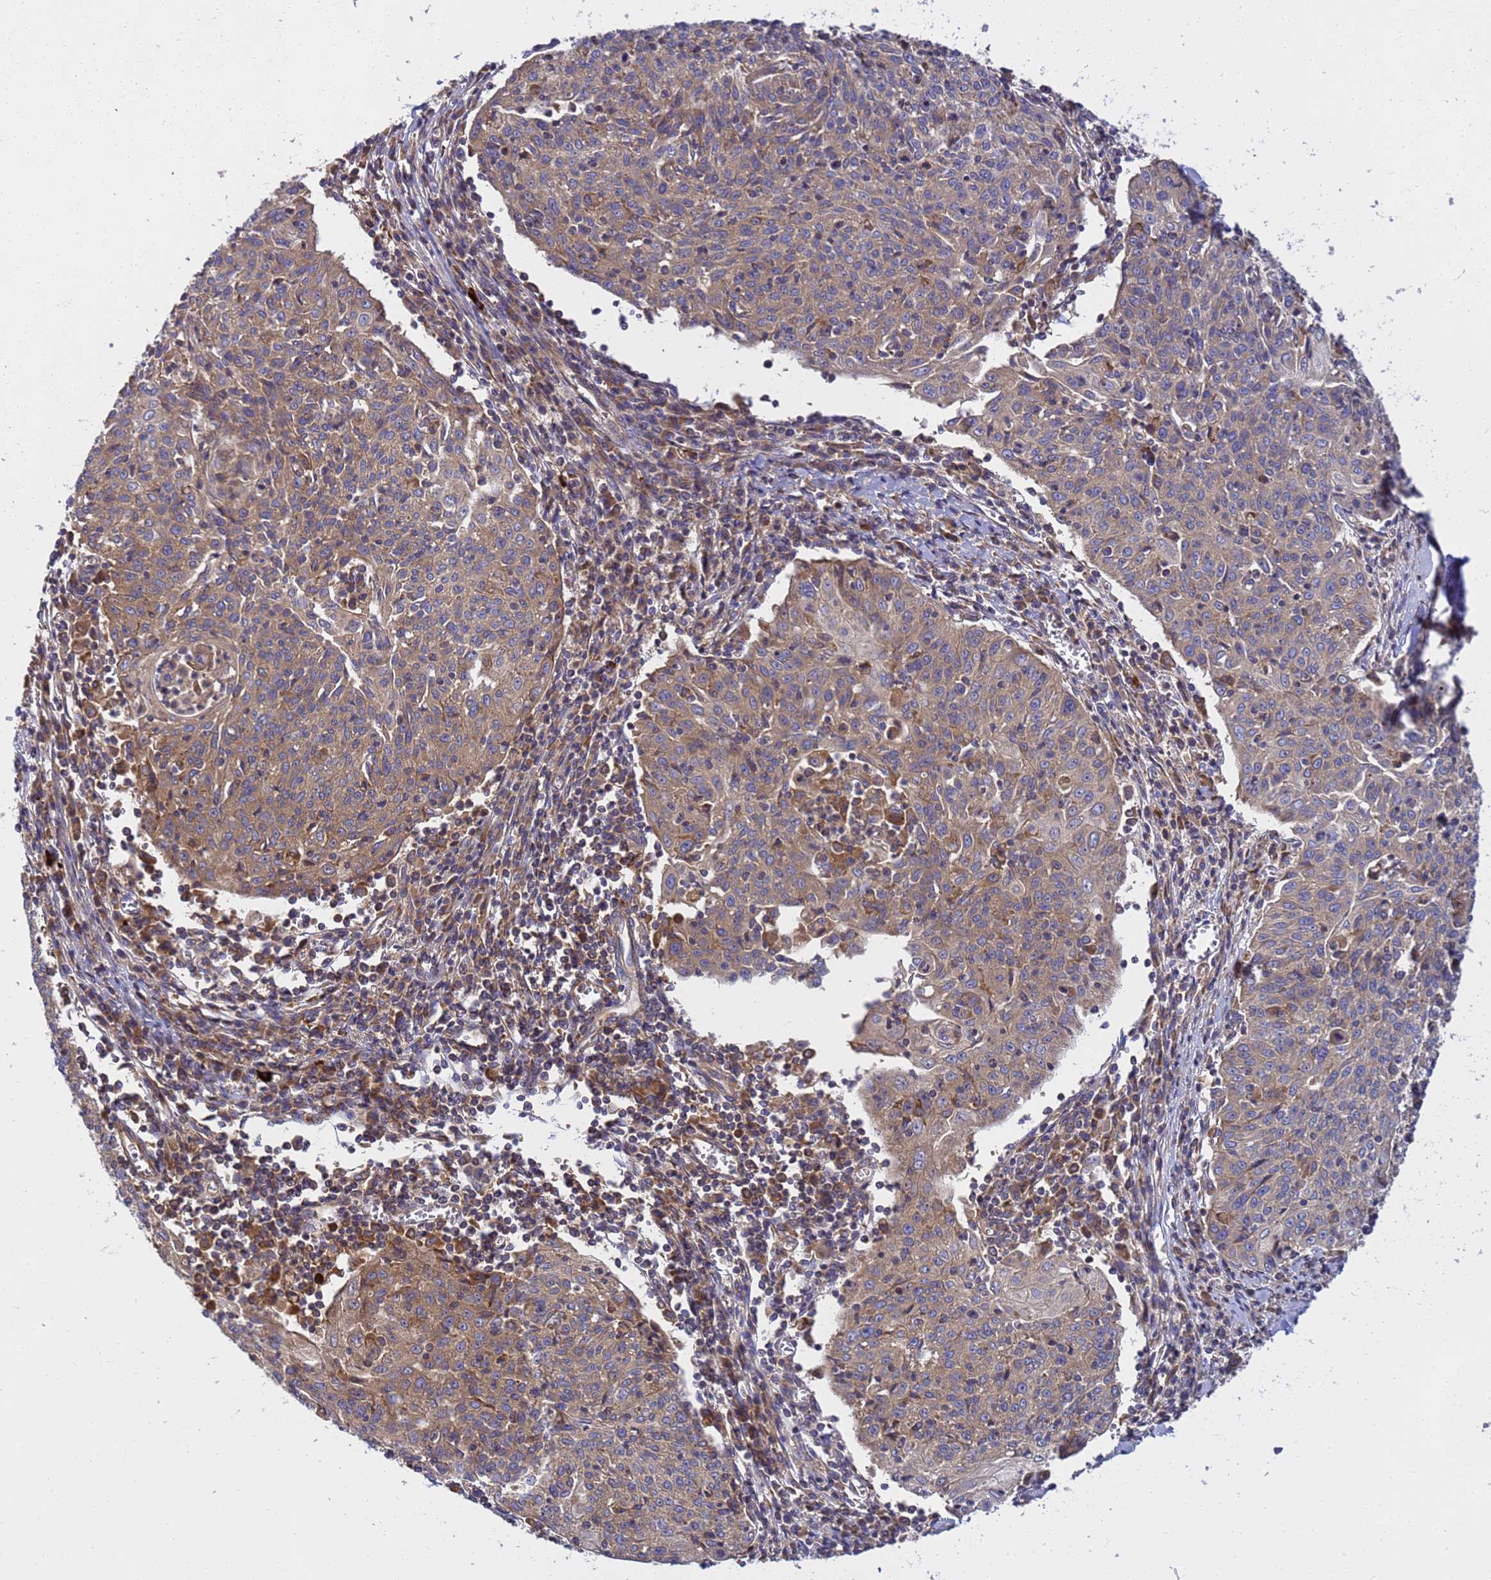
{"staining": {"intensity": "weak", "quantity": "25%-75%", "location": "cytoplasmic/membranous"}, "tissue": "cervical cancer", "cell_type": "Tumor cells", "image_type": "cancer", "snomed": [{"axis": "morphology", "description": "Squamous cell carcinoma, NOS"}, {"axis": "topography", "description": "Cervix"}], "caption": "A brown stain highlights weak cytoplasmic/membranous staining of a protein in human cervical cancer (squamous cell carcinoma) tumor cells.", "gene": "BECN1", "patient": {"sex": "female", "age": 48}}